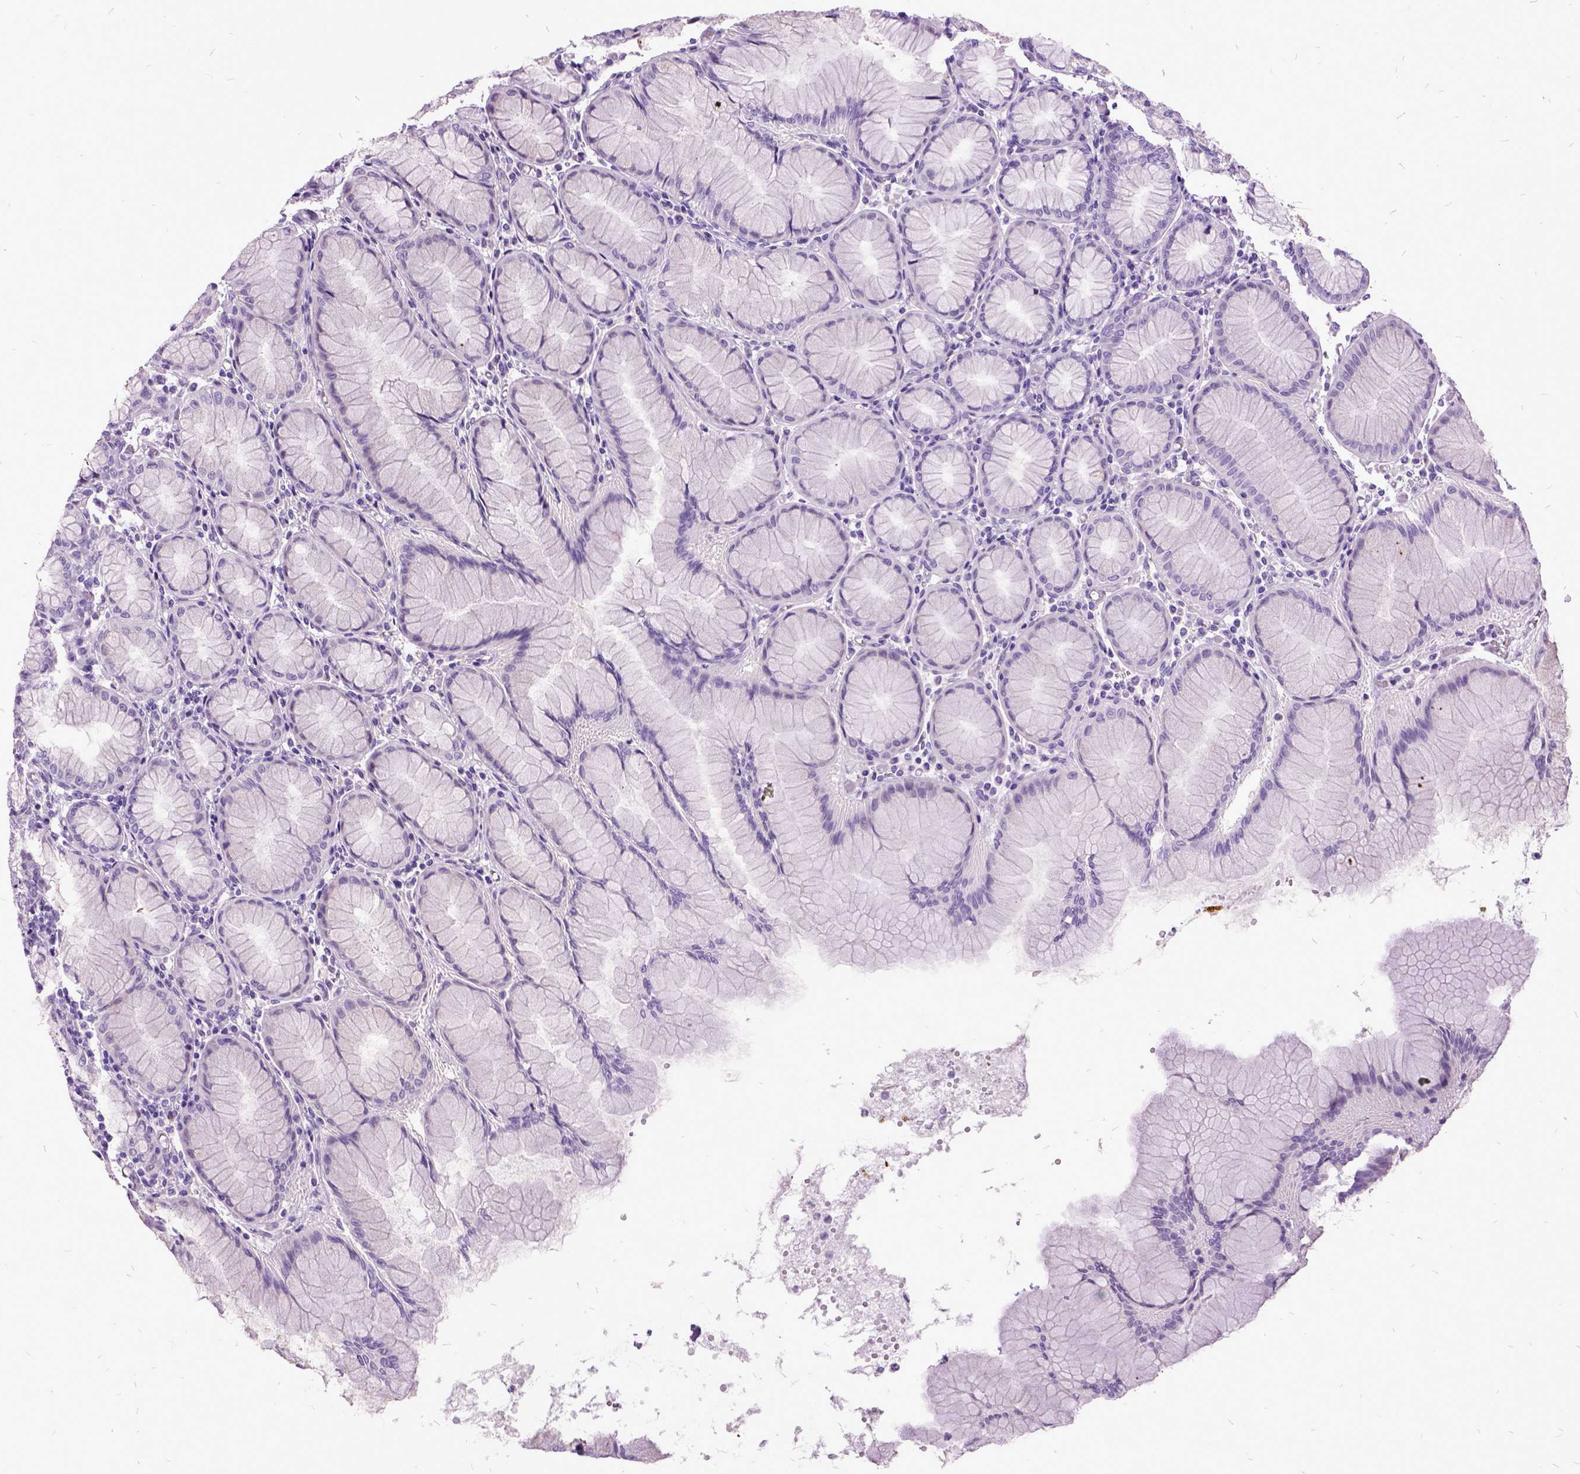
{"staining": {"intensity": "negative", "quantity": "none", "location": "none"}, "tissue": "stomach", "cell_type": "Glandular cells", "image_type": "normal", "snomed": [{"axis": "morphology", "description": "Normal tissue, NOS"}, {"axis": "topography", "description": "Stomach"}], "caption": "Normal stomach was stained to show a protein in brown. There is no significant positivity in glandular cells. The staining is performed using DAB (3,3'-diaminobenzidine) brown chromogen with nuclei counter-stained in using hematoxylin.", "gene": "MME", "patient": {"sex": "female", "age": 57}}